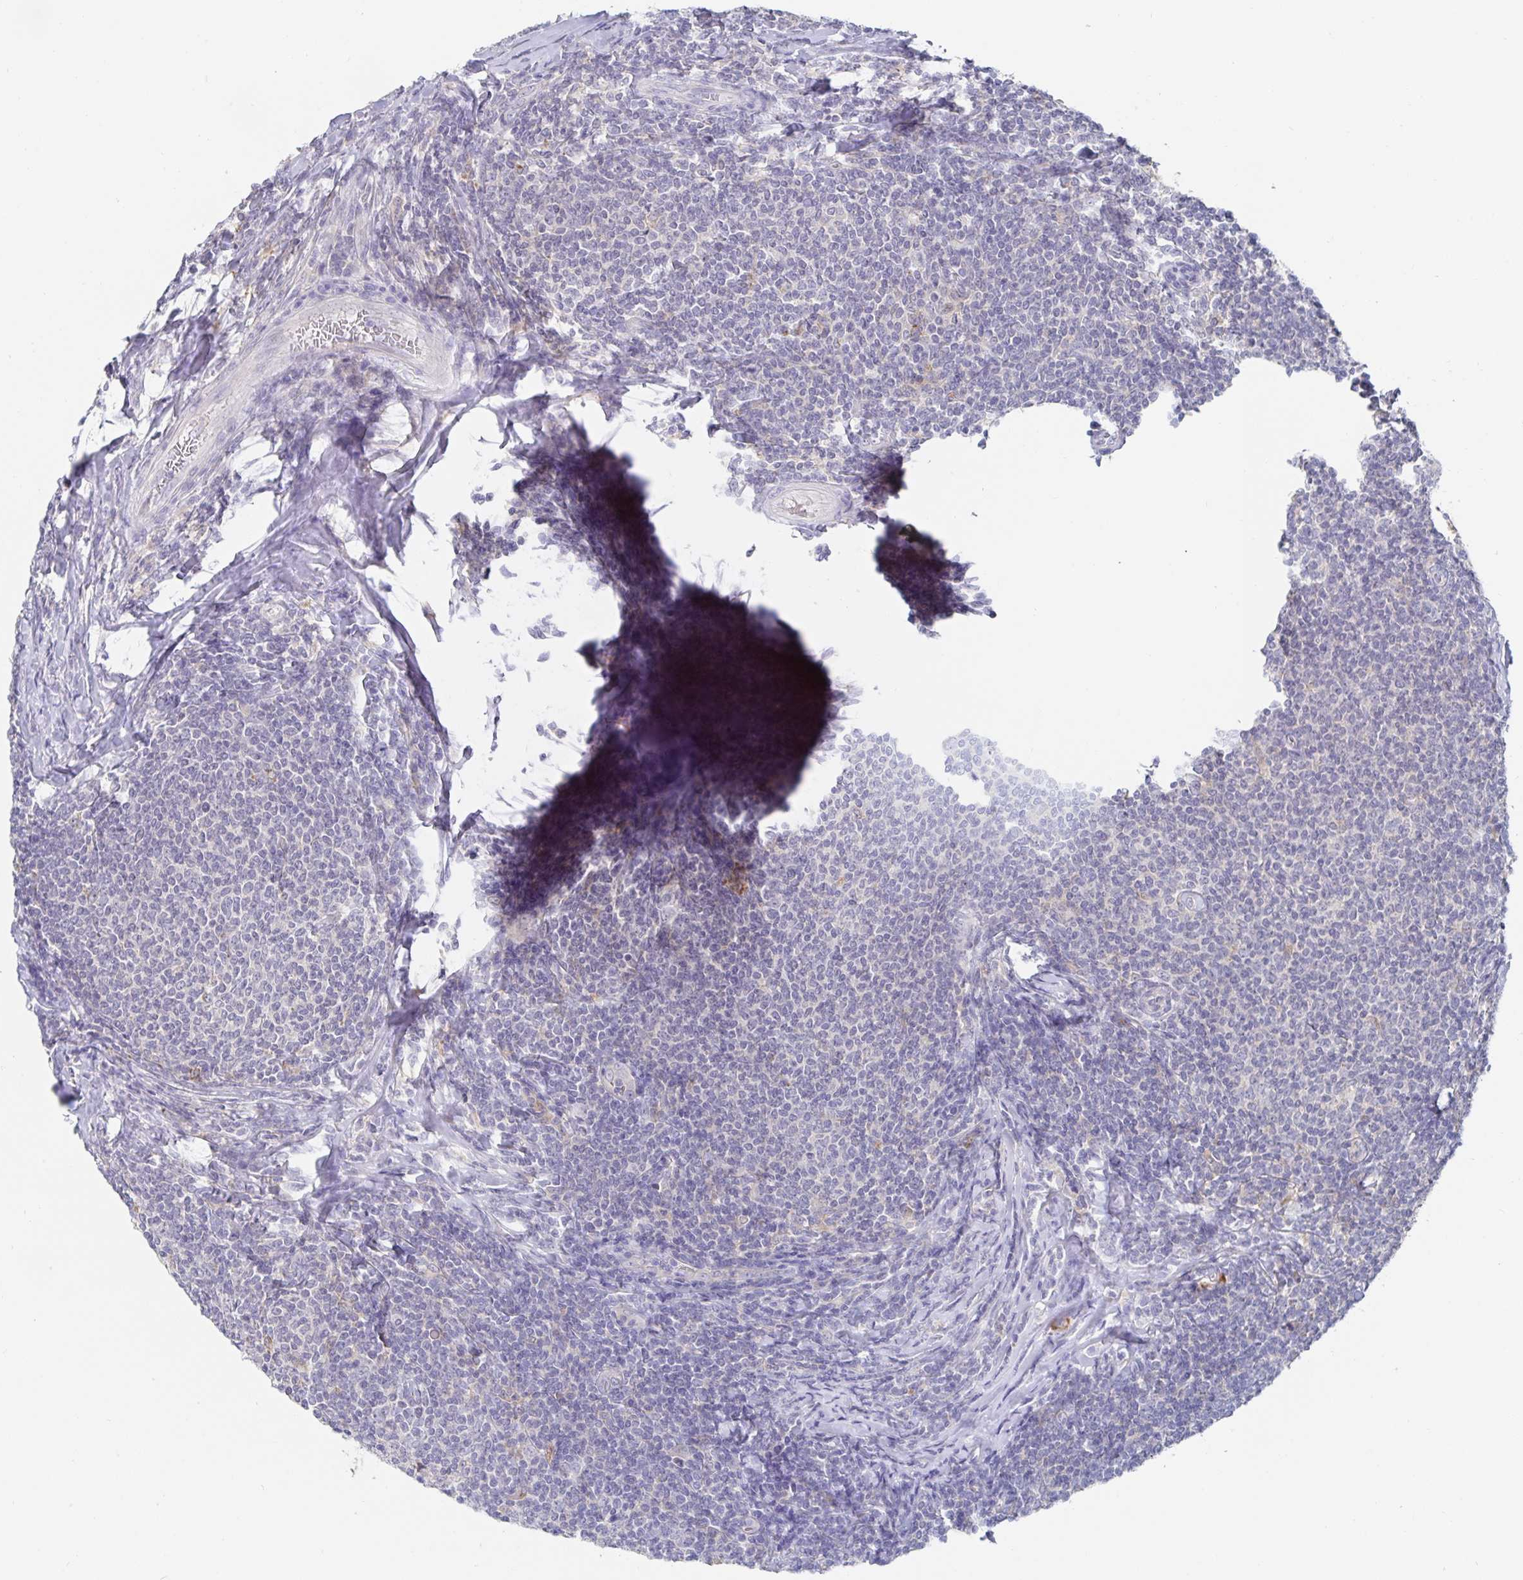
{"staining": {"intensity": "negative", "quantity": "none", "location": "none"}, "tissue": "lymphoma", "cell_type": "Tumor cells", "image_type": "cancer", "snomed": [{"axis": "morphology", "description": "Malignant lymphoma, non-Hodgkin's type, Low grade"}, {"axis": "topography", "description": "Lymph node"}], "caption": "Immunohistochemistry of lymphoma displays no staining in tumor cells.", "gene": "SPPL3", "patient": {"sex": "male", "age": 52}}